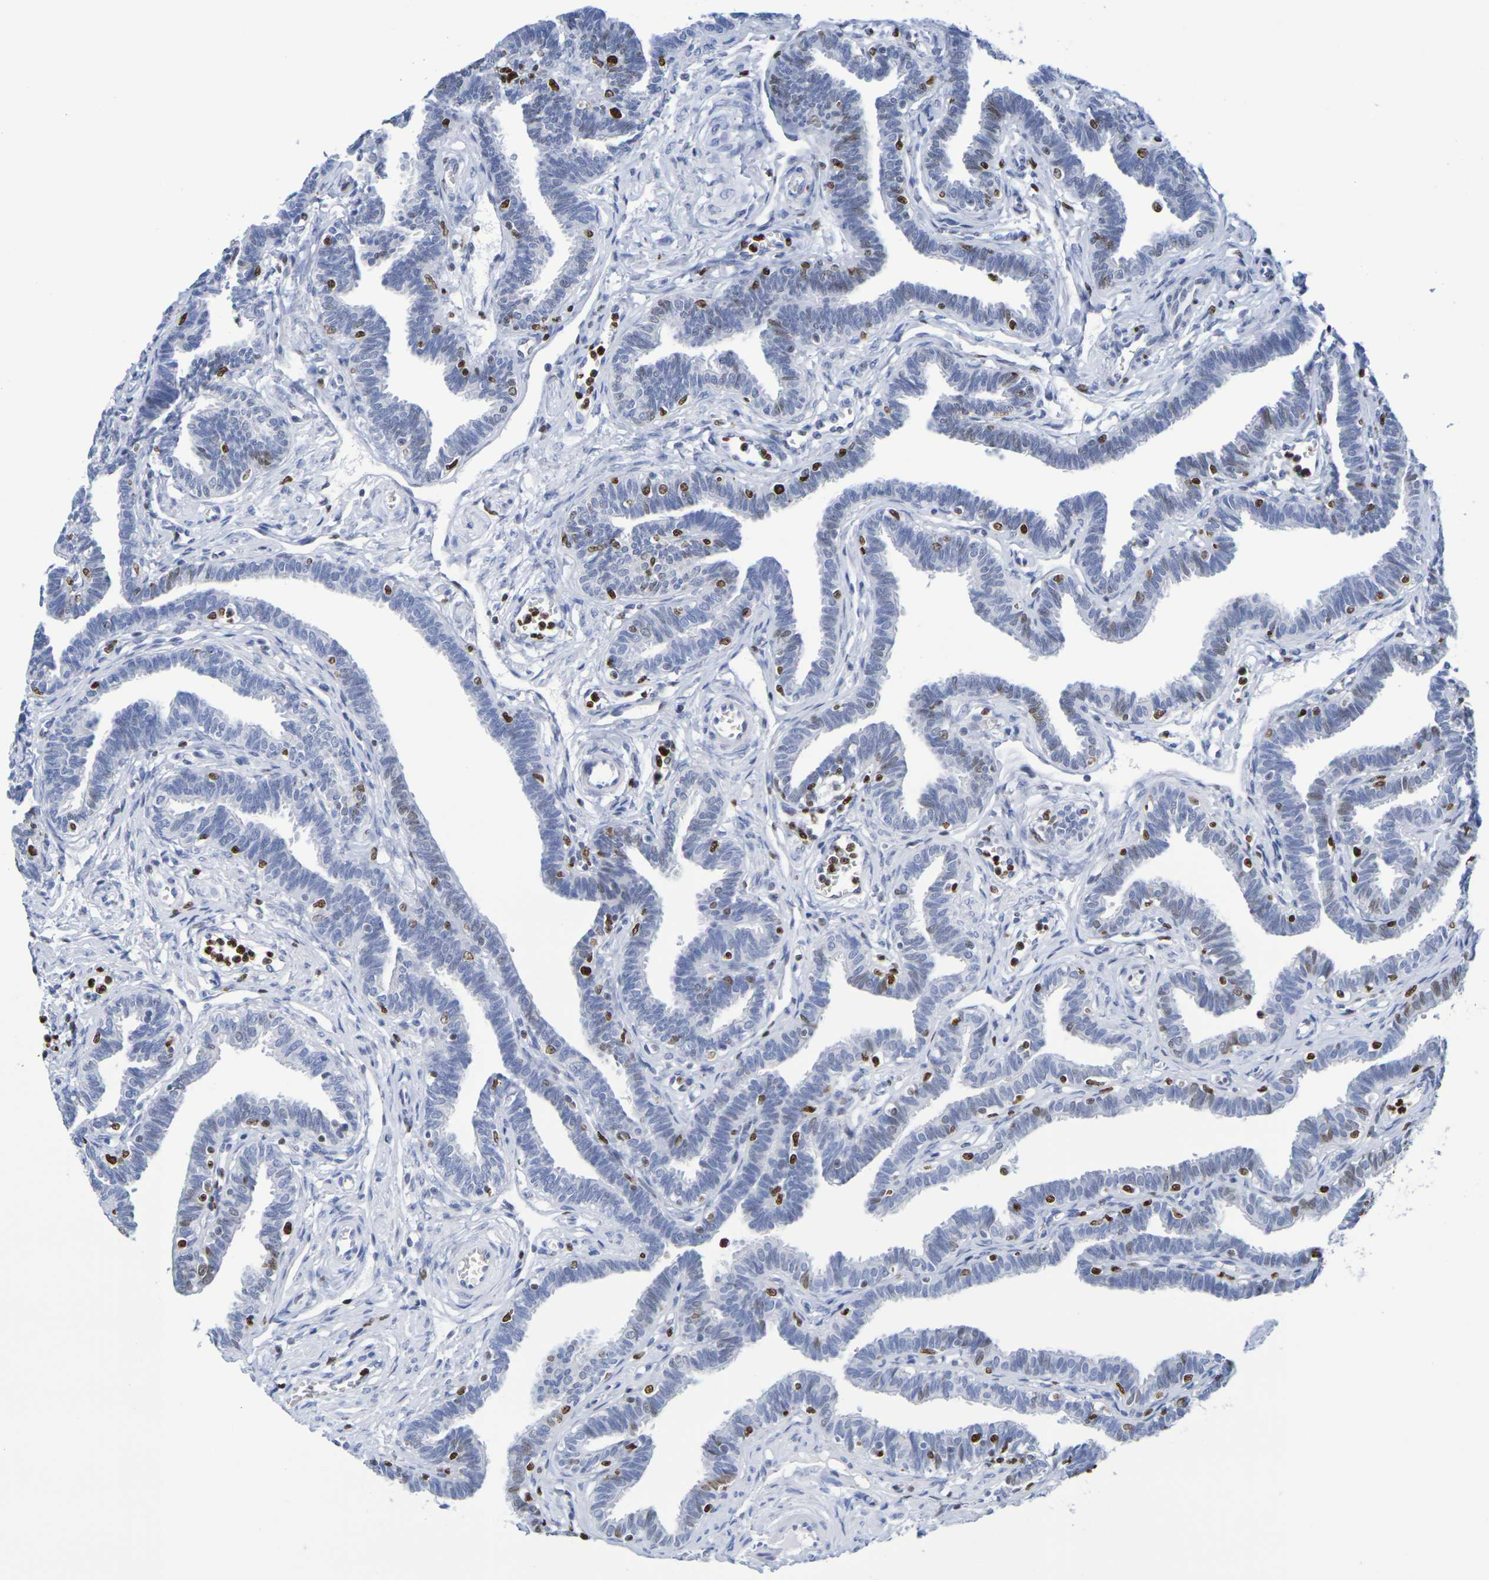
{"staining": {"intensity": "moderate", "quantity": "25%-75%", "location": "nuclear"}, "tissue": "fallopian tube", "cell_type": "Glandular cells", "image_type": "normal", "snomed": [{"axis": "morphology", "description": "Normal tissue, NOS"}, {"axis": "topography", "description": "Fallopian tube"}, {"axis": "topography", "description": "Ovary"}], "caption": "Human fallopian tube stained with a brown dye shows moderate nuclear positive staining in about 25%-75% of glandular cells.", "gene": "H1", "patient": {"sex": "female", "age": 23}}